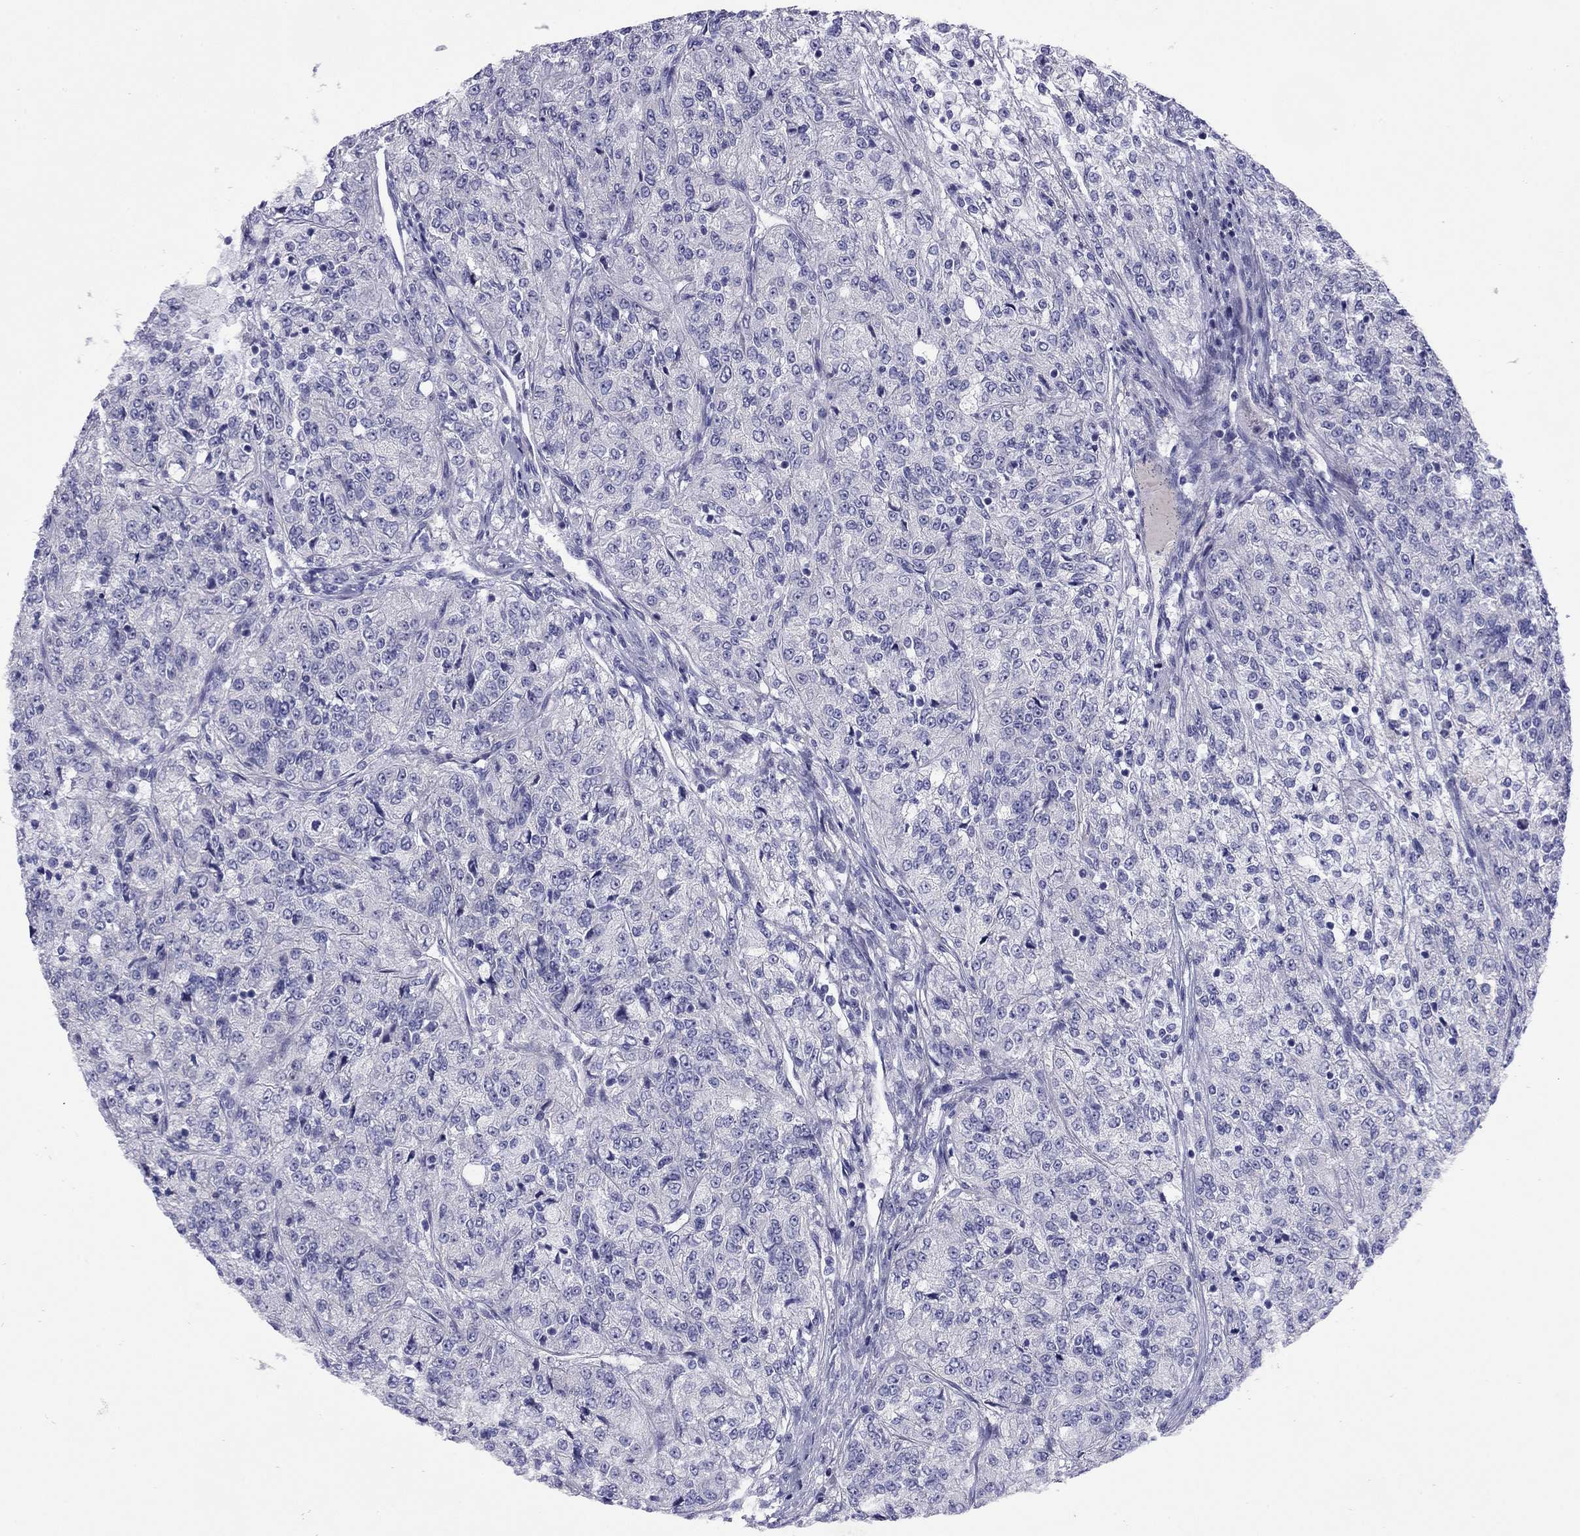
{"staining": {"intensity": "negative", "quantity": "none", "location": "none"}, "tissue": "renal cancer", "cell_type": "Tumor cells", "image_type": "cancer", "snomed": [{"axis": "morphology", "description": "Adenocarcinoma, NOS"}, {"axis": "topography", "description": "Kidney"}], "caption": "Tumor cells are negative for brown protein staining in renal cancer.", "gene": "CMYA5", "patient": {"sex": "female", "age": 63}}